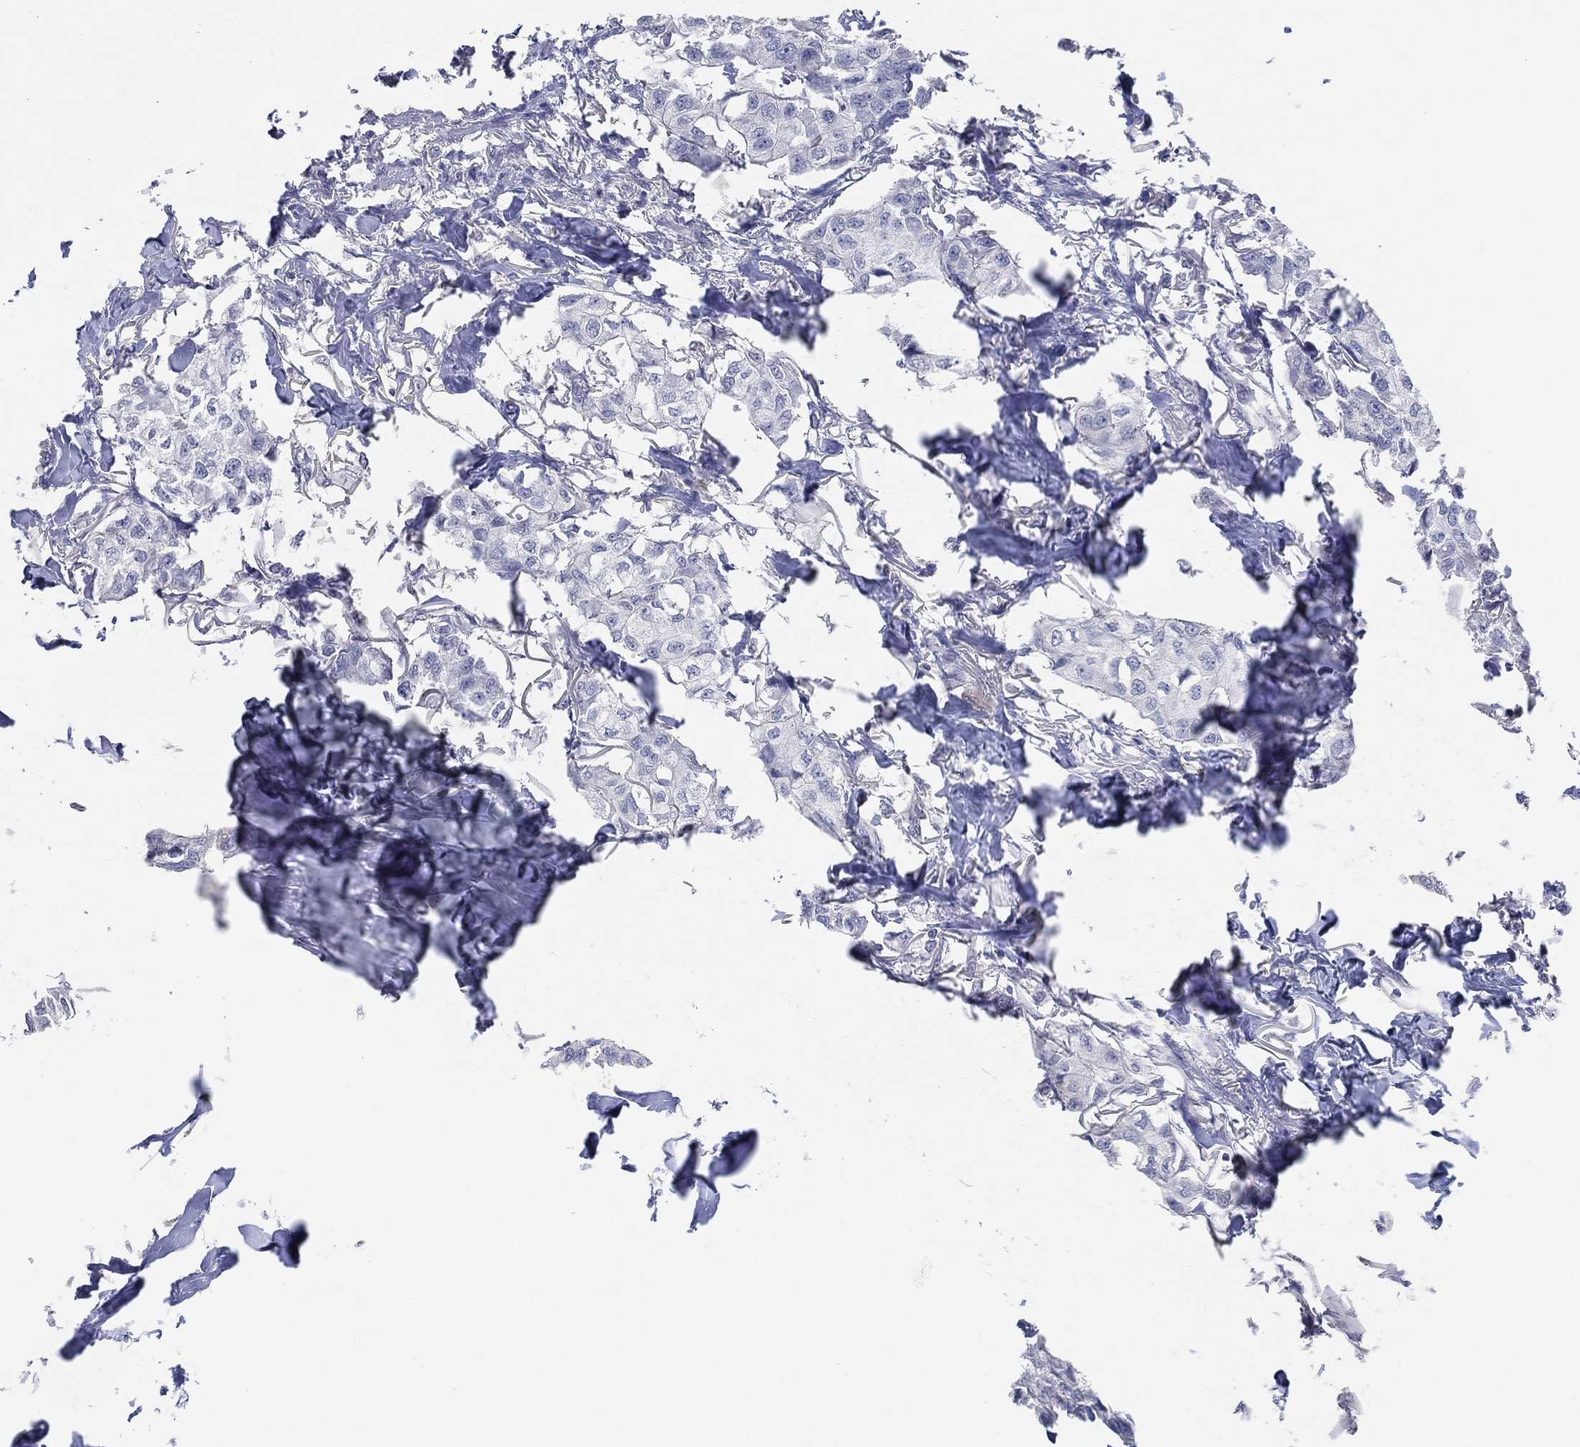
{"staining": {"intensity": "negative", "quantity": "none", "location": "none"}, "tissue": "breast cancer", "cell_type": "Tumor cells", "image_type": "cancer", "snomed": [{"axis": "morphology", "description": "Duct carcinoma"}, {"axis": "topography", "description": "Breast"}], "caption": "This is a photomicrograph of immunohistochemistry (IHC) staining of invasive ductal carcinoma (breast), which shows no positivity in tumor cells.", "gene": "CFTR", "patient": {"sex": "female", "age": 80}}